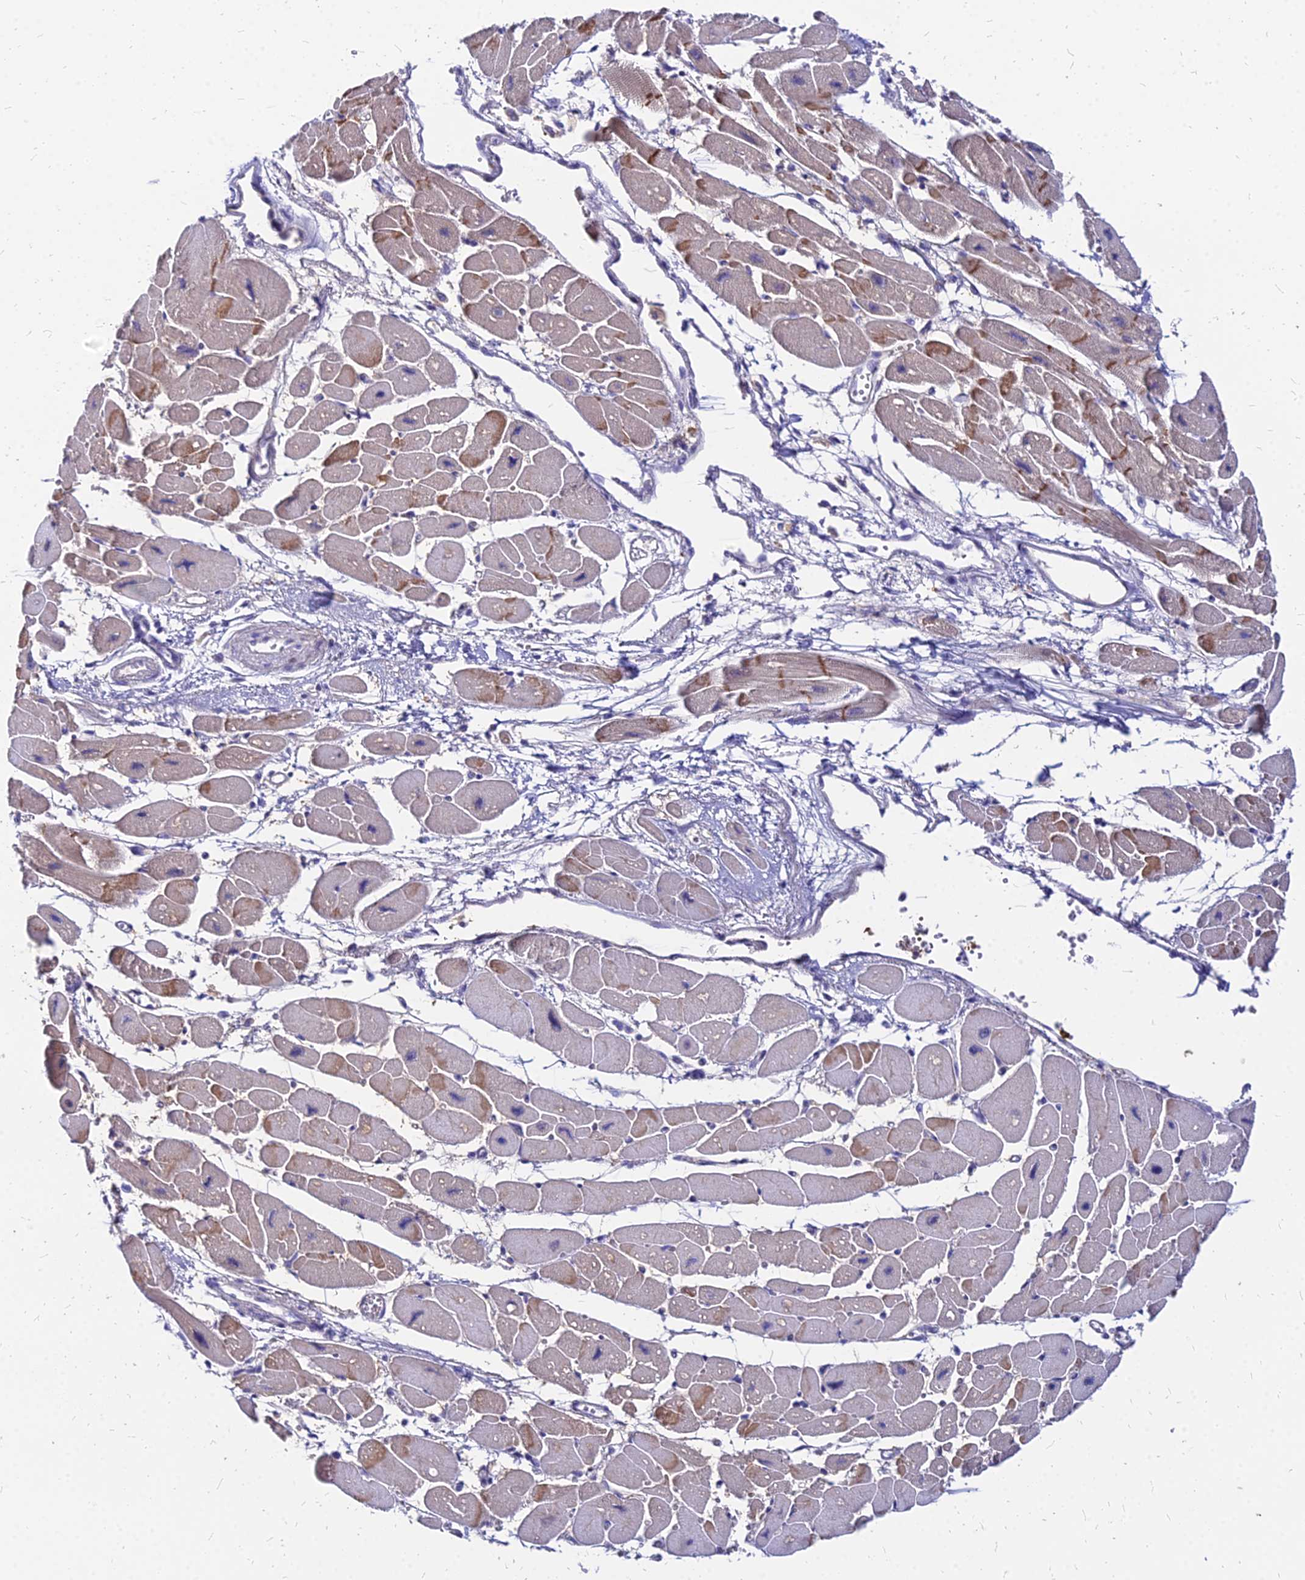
{"staining": {"intensity": "weak", "quantity": ">75%", "location": "cytoplasmic/membranous"}, "tissue": "heart muscle", "cell_type": "Cardiomyocytes", "image_type": "normal", "snomed": [{"axis": "morphology", "description": "Normal tissue, NOS"}, {"axis": "topography", "description": "Heart"}], "caption": "About >75% of cardiomyocytes in normal human heart muscle reveal weak cytoplasmic/membranous protein expression as visualized by brown immunohistochemical staining.", "gene": "ACSM6", "patient": {"sex": "female", "age": 54}}